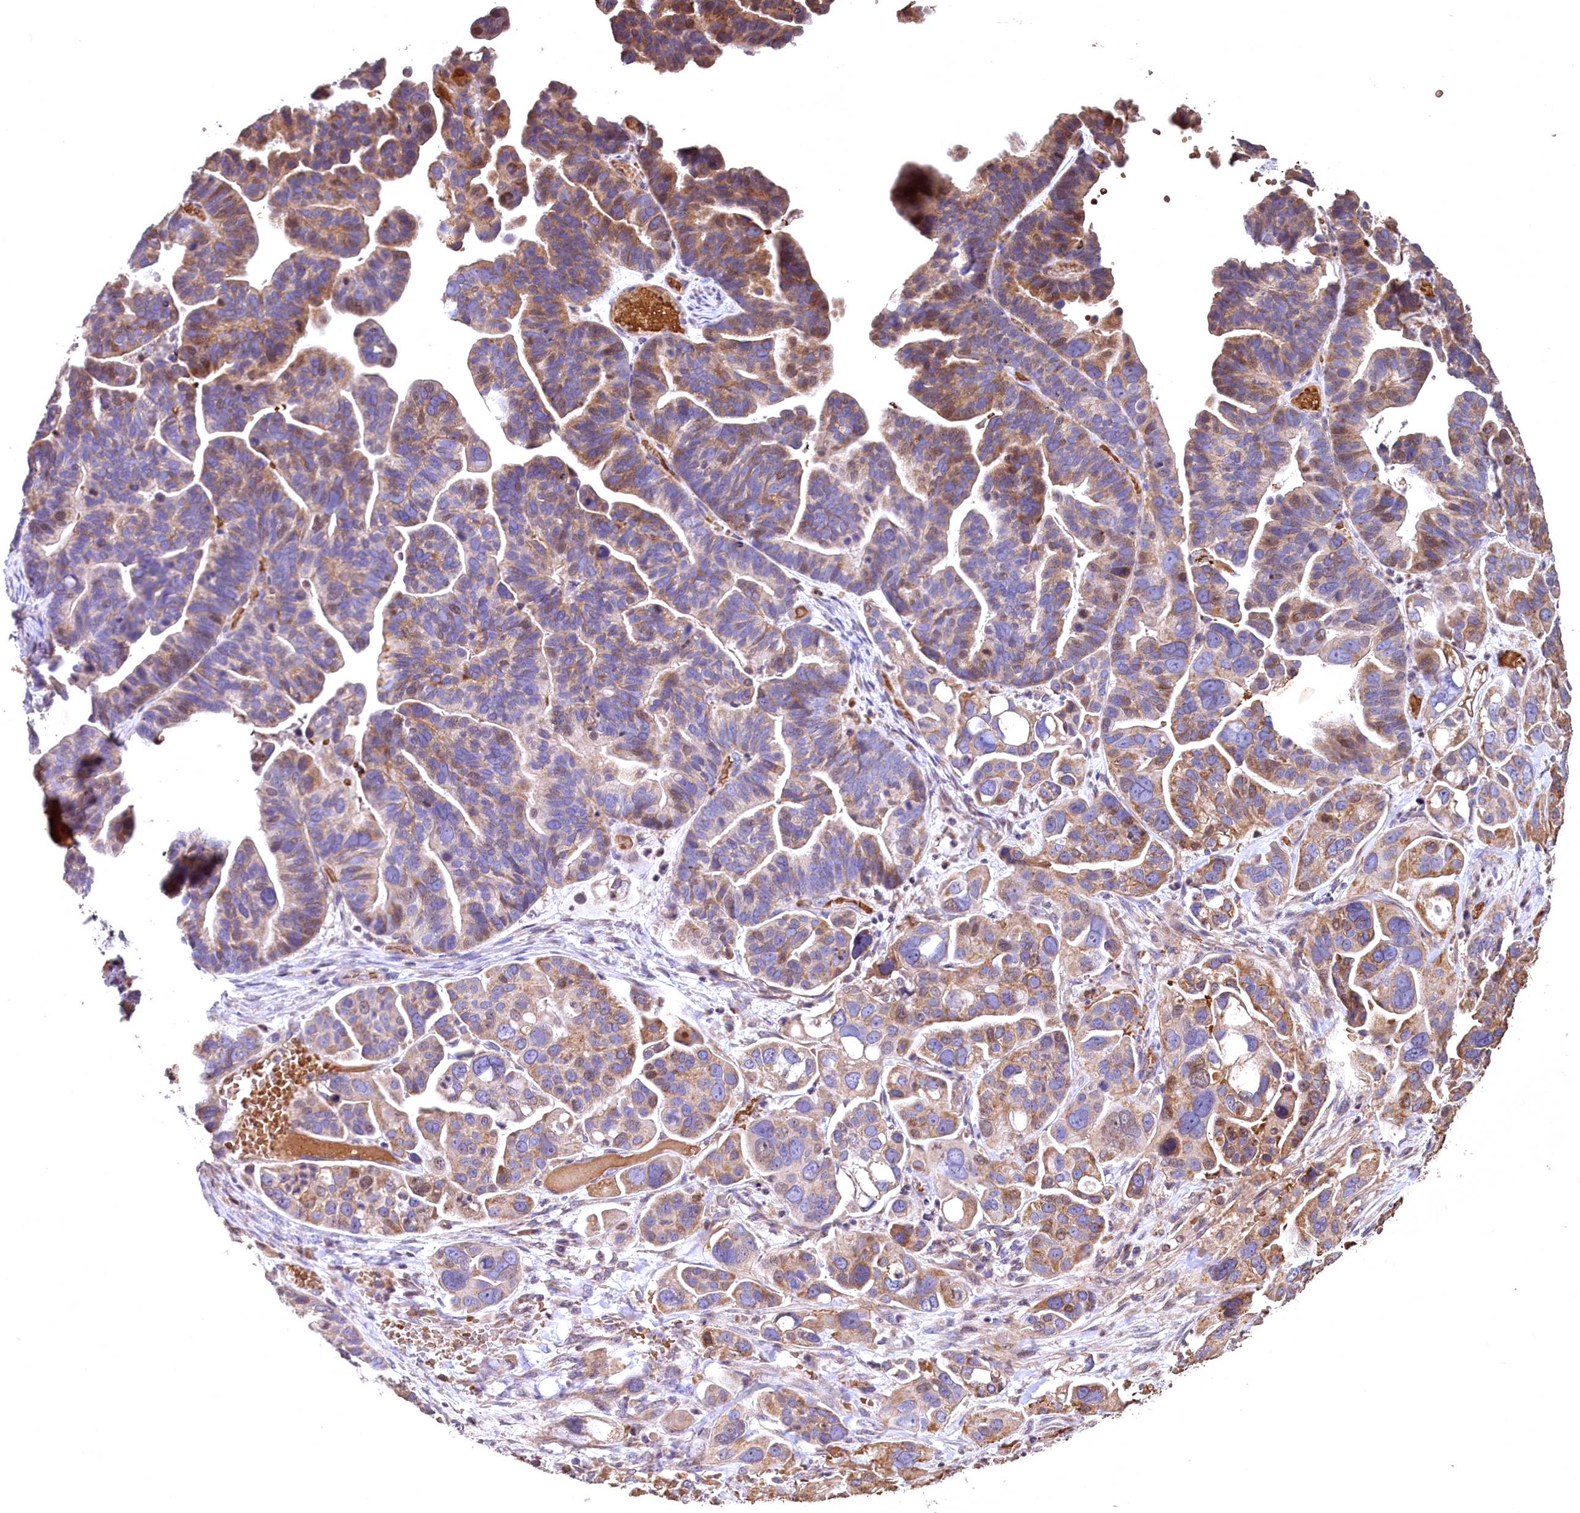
{"staining": {"intensity": "moderate", "quantity": "25%-75%", "location": "cytoplasmic/membranous"}, "tissue": "ovarian cancer", "cell_type": "Tumor cells", "image_type": "cancer", "snomed": [{"axis": "morphology", "description": "Cystadenocarcinoma, serous, NOS"}, {"axis": "topography", "description": "Ovary"}], "caption": "Ovarian cancer was stained to show a protein in brown. There is medium levels of moderate cytoplasmic/membranous expression in about 25%-75% of tumor cells.", "gene": "SPTA1", "patient": {"sex": "female", "age": 56}}